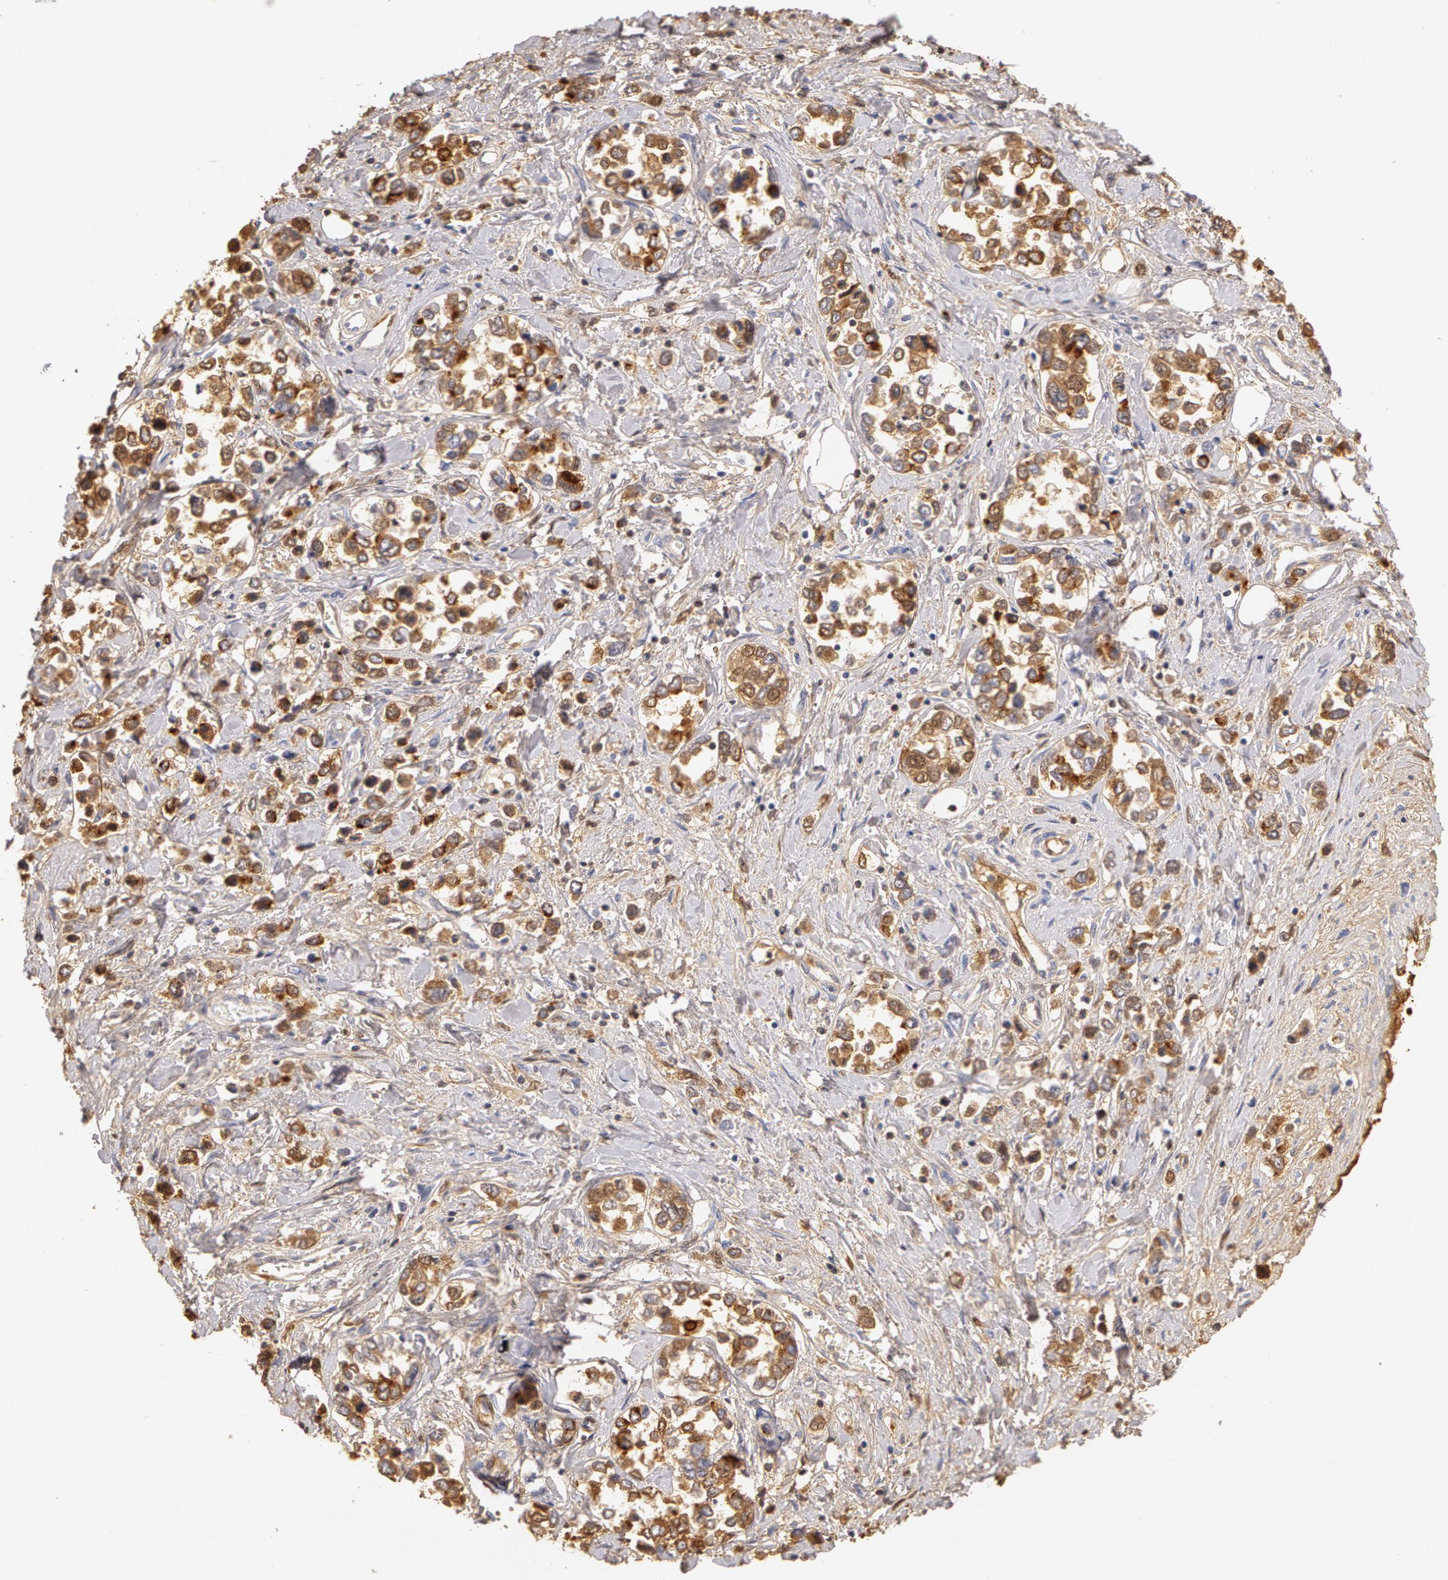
{"staining": {"intensity": "moderate", "quantity": ">75%", "location": "cytoplasmic/membranous"}, "tissue": "stomach cancer", "cell_type": "Tumor cells", "image_type": "cancer", "snomed": [{"axis": "morphology", "description": "Adenocarcinoma, NOS"}, {"axis": "topography", "description": "Stomach, upper"}], "caption": "High-power microscopy captured an immunohistochemistry (IHC) photomicrograph of stomach cancer, revealing moderate cytoplasmic/membranous staining in approximately >75% of tumor cells. The protein is shown in brown color, while the nuclei are stained blue.", "gene": "TF", "patient": {"sex": "male", "age": 76}}